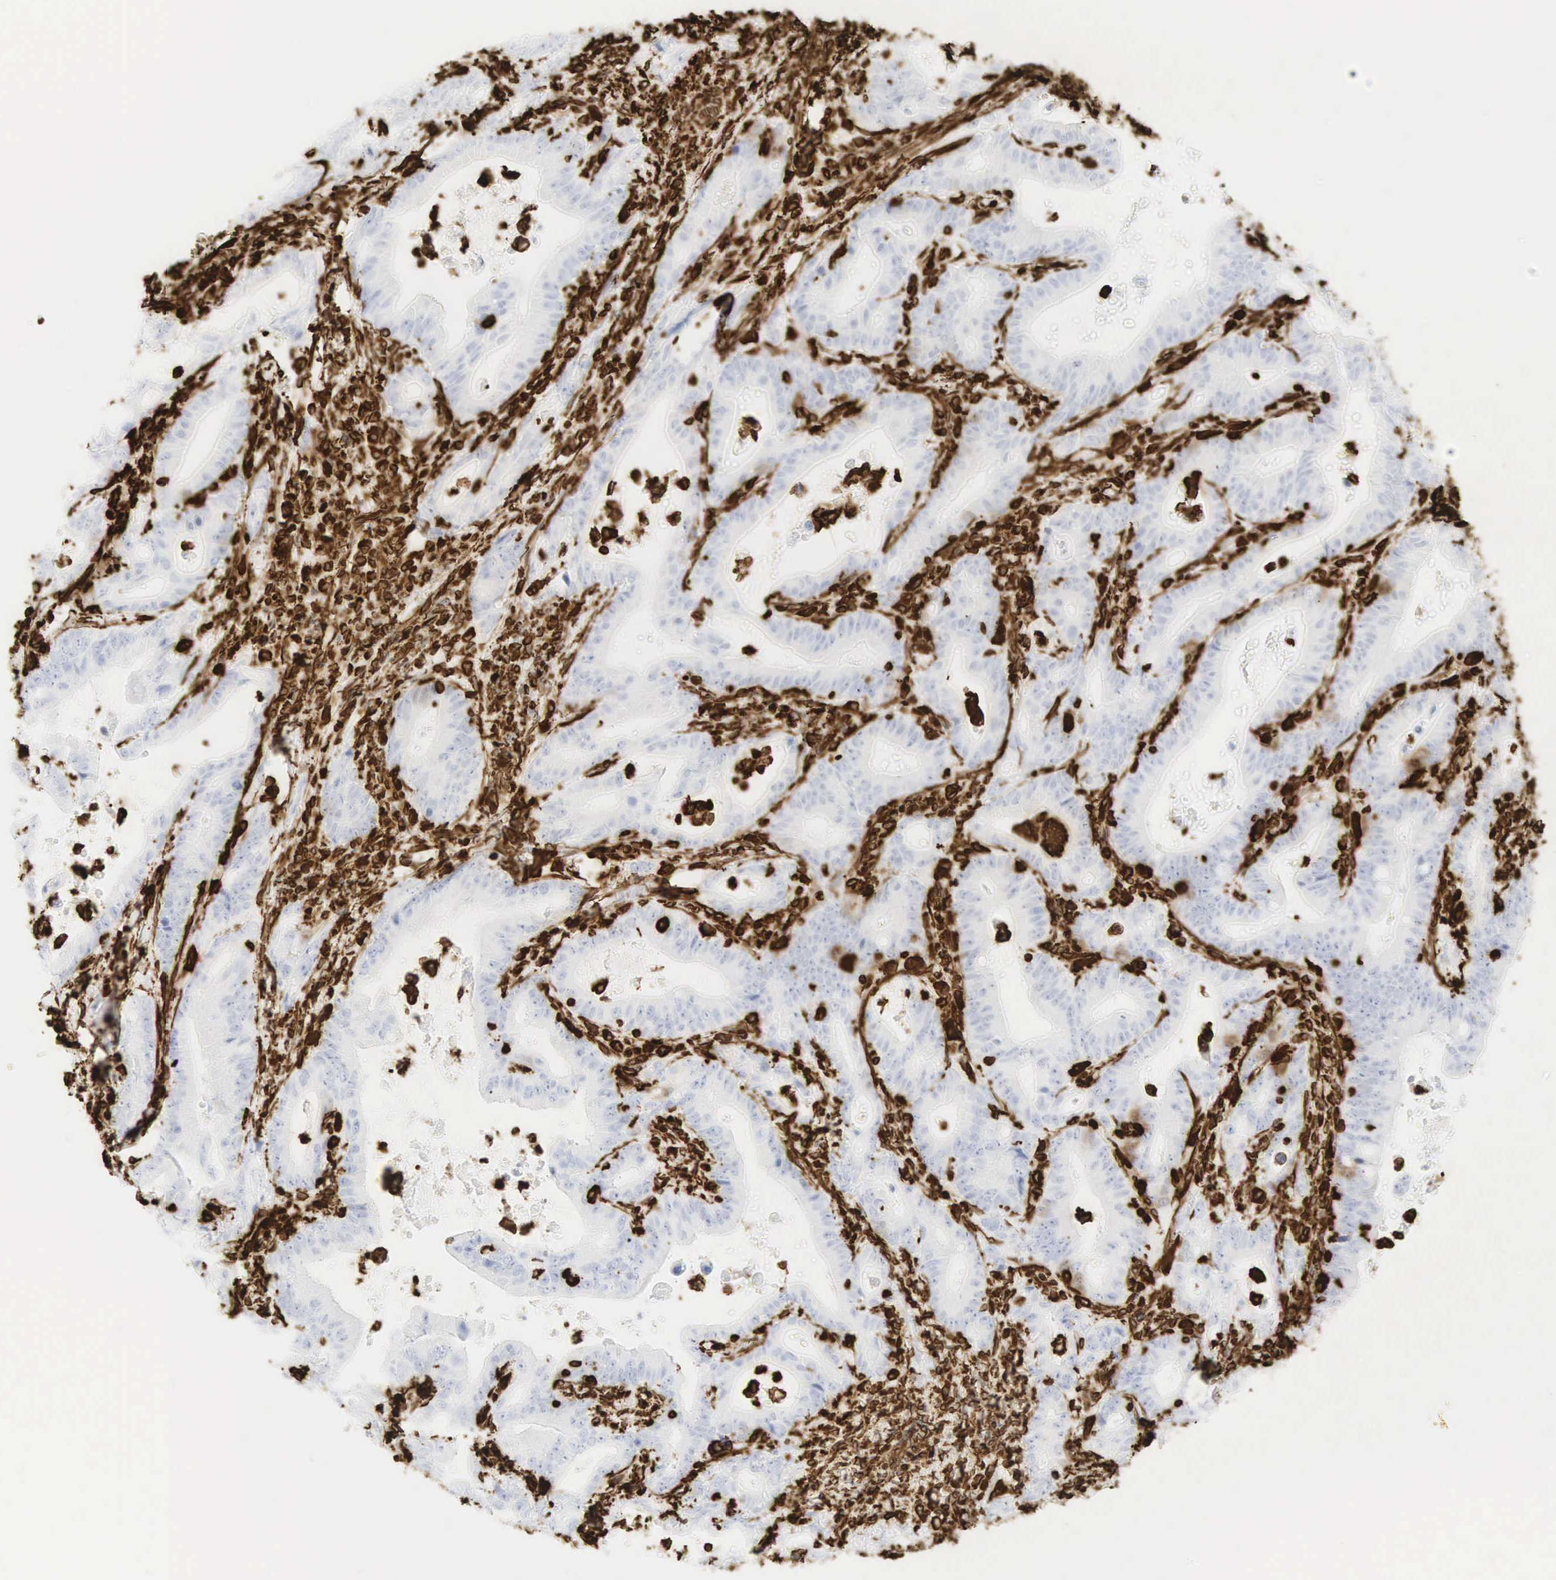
{"staining": {"intensity": "strong", "quantity": "<25%", "location": "cytoplasmic/membranous"}, "tissue": "stomach cancer", "cell_type": "Tumor cells", "image_type": "cancer", "snomed": [{"axis": "morphology", "description": "Adenocarcinoma, NOS"}, {"axis": "topography", "description": "Stomach, upper"}], "caption": "Immunohistochemical staining of adenocarcinoma (stomach) displays medium levels of strong cytoplasmic/membranous protein positivity in approximately <25% of tumor cells.", "gene": "VIM", "patient": {"sex": "male", "age": 63}}